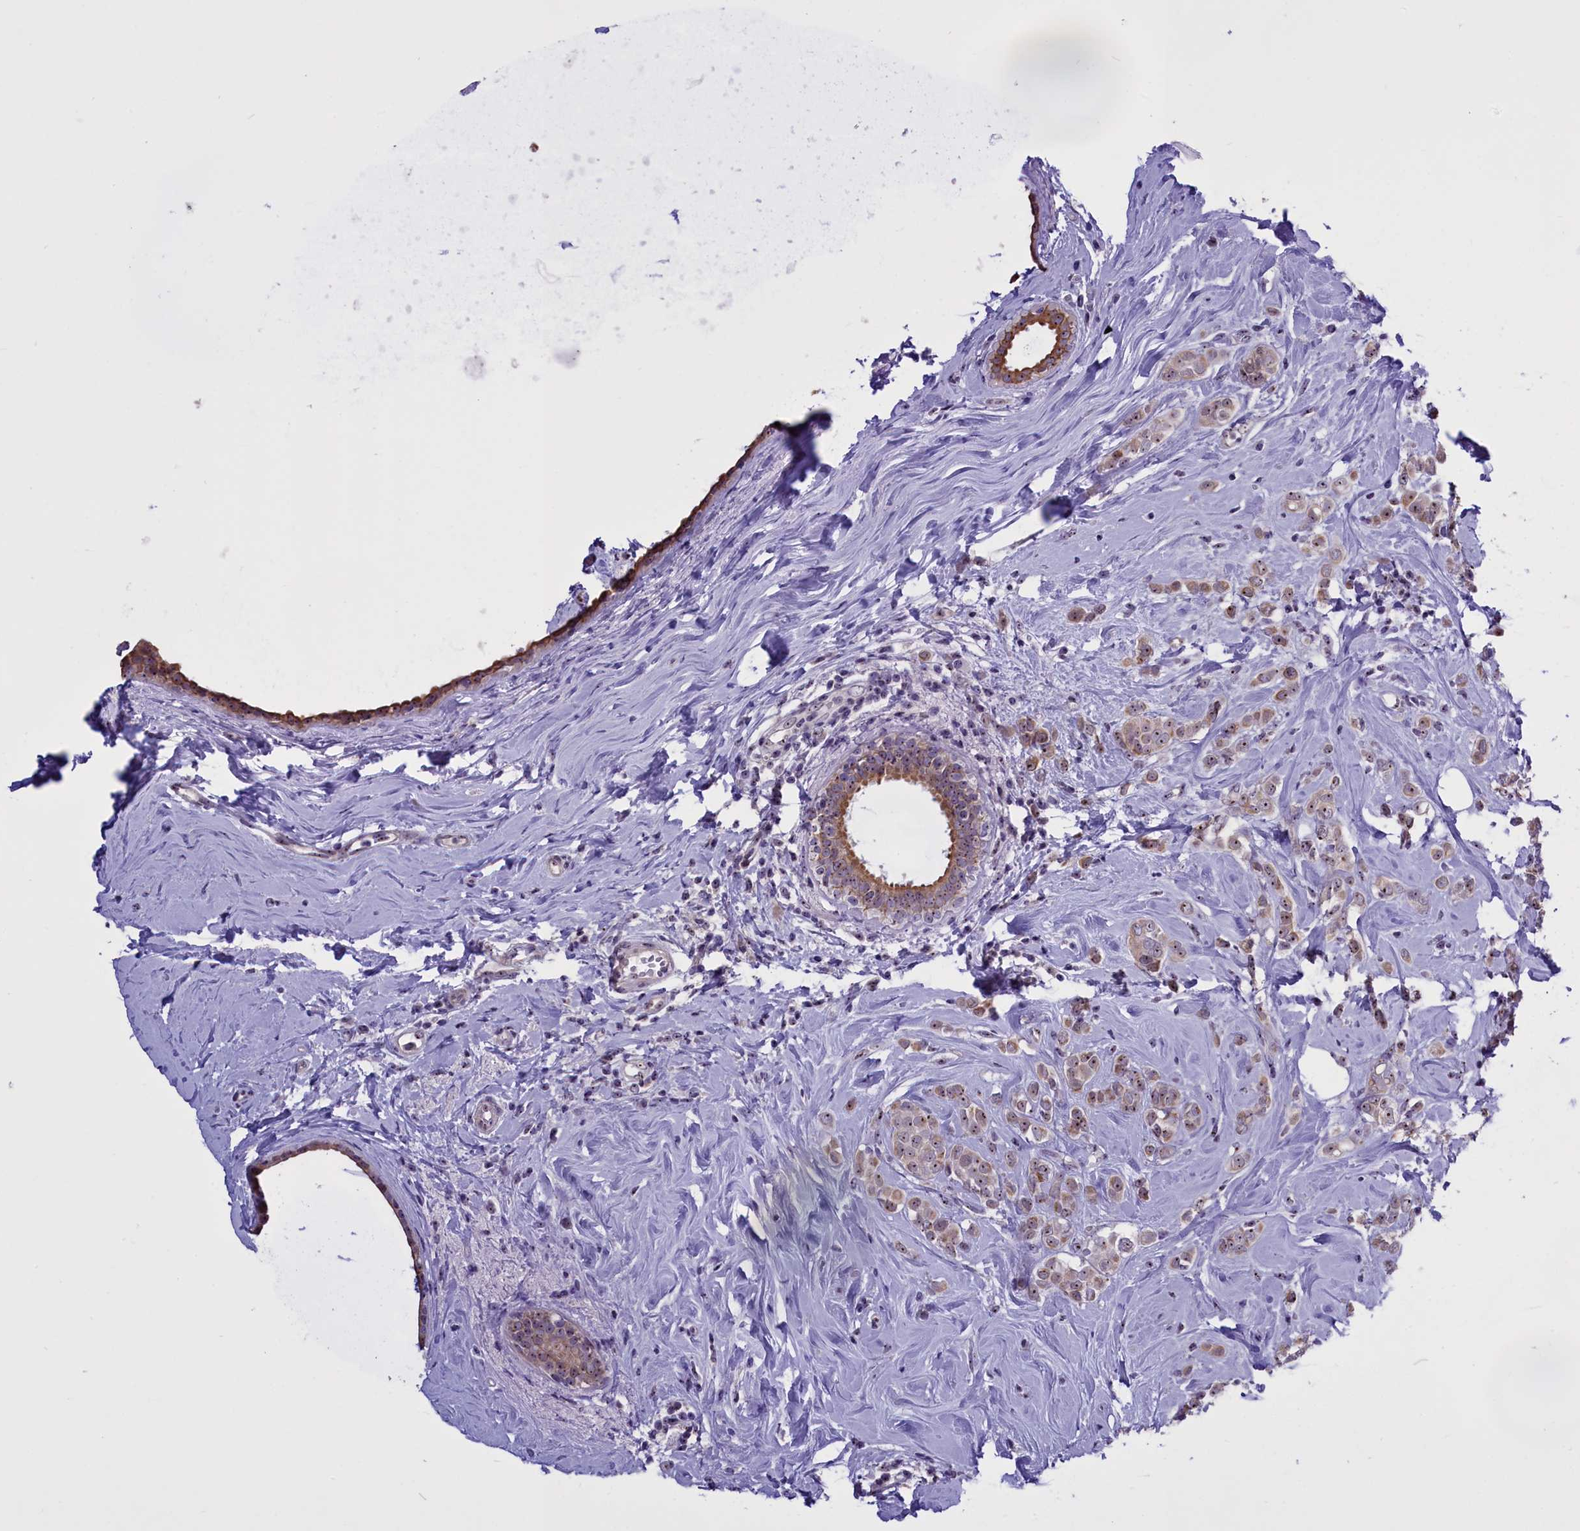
{"staining": {"intensity": "moderate", "quantity": ">75%", "location": "nuclear"}, "tissue": "breast cancer", "cell_type": "Tumor cells", "image_type": "cancer", "snomed": [{"axis": "morphology", "description": "Lobular carcinoma"}, {"axis": "topography", "description": "Breast"}], "caption": "Protein staining of breast cancer (lobular carcinoma) tissue shows moderate nuclear staining in about >75% of tumor cells. The protein is stained brown, and the nuclei are stained in blue (DAB (3,3'-diaminobenzidine) IHC with brightfield microscopy, high magnification).", "gene": "TBL3", "patient": {"sex": "female", "age": 47}}